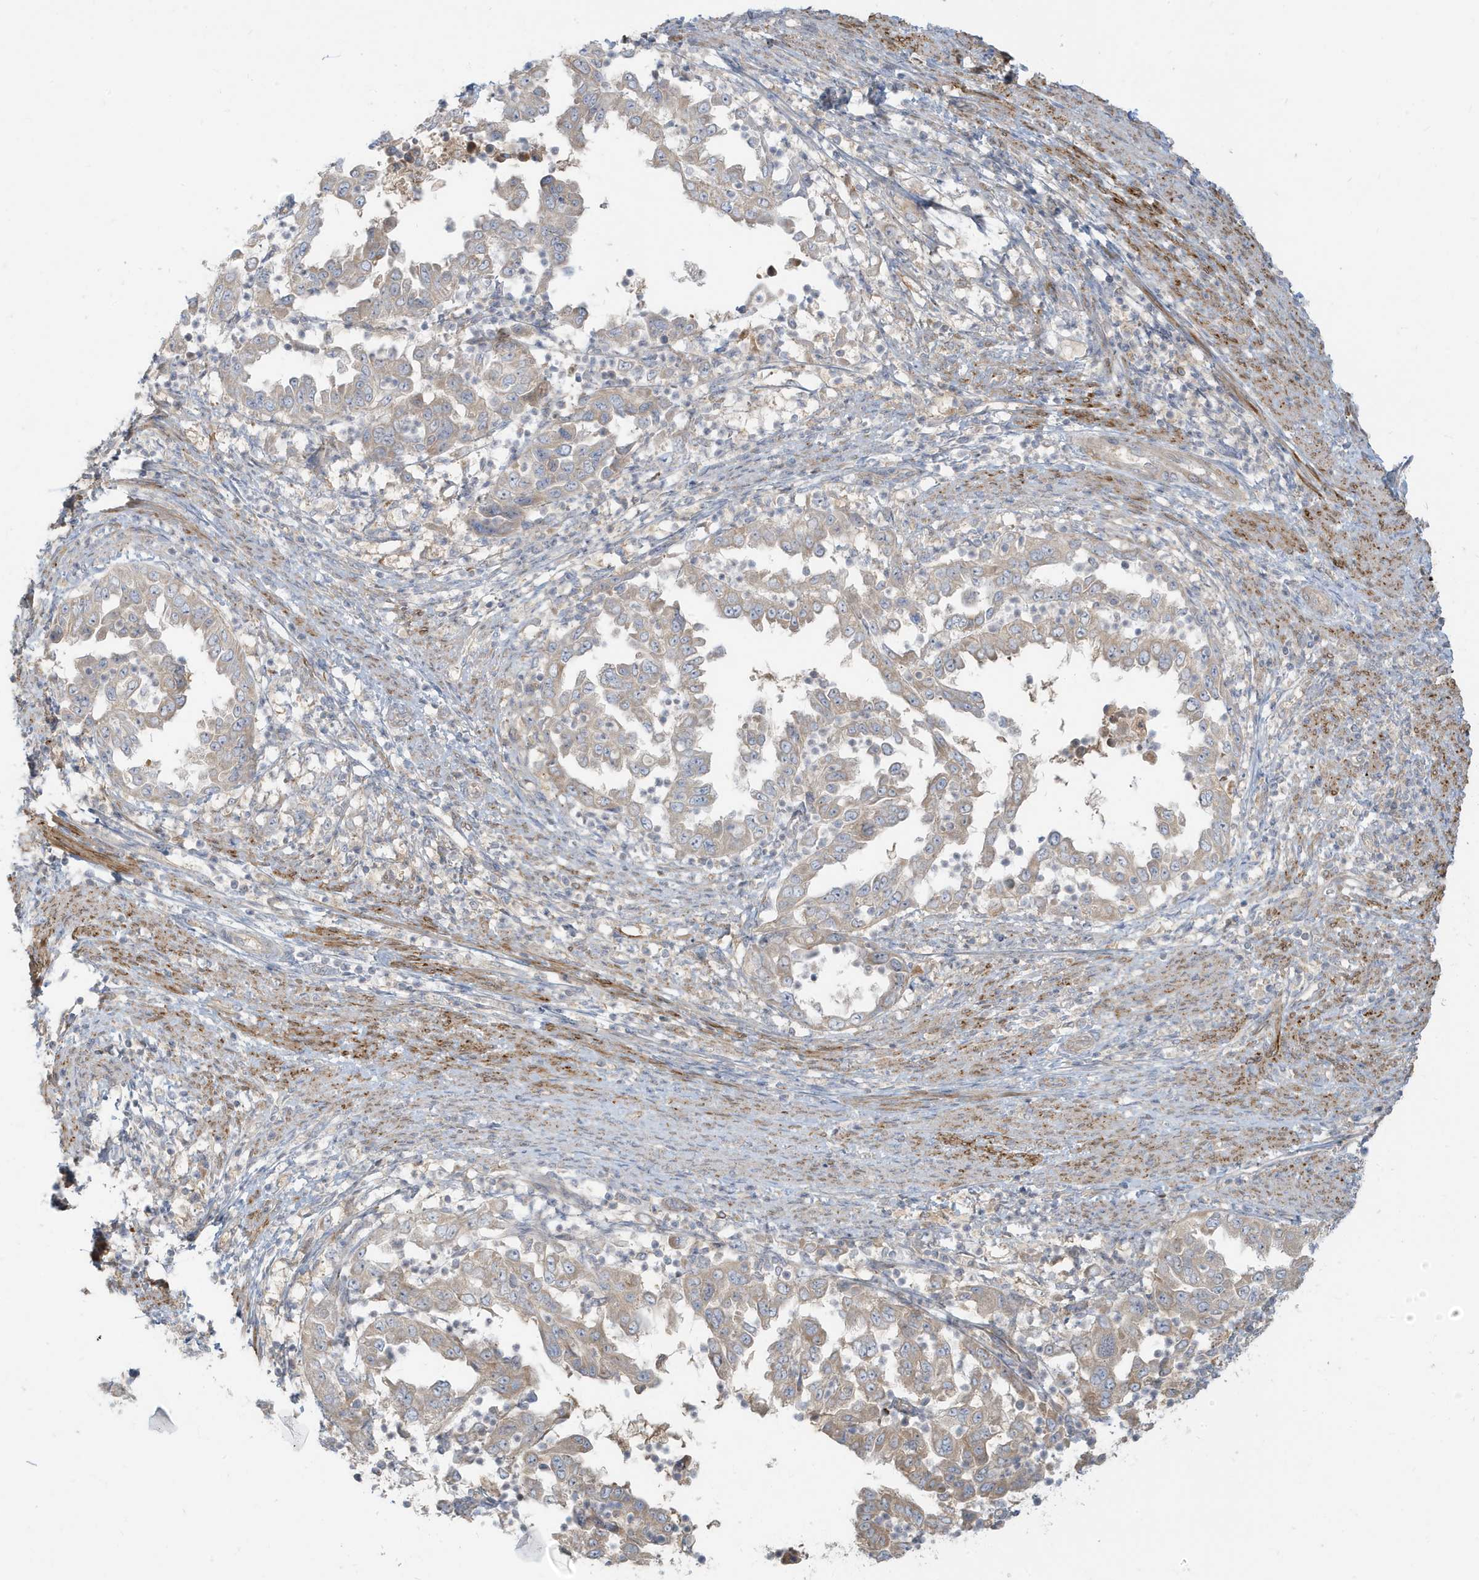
{"staining": {"intensity": "weak", "quantity": "<25%", "location": "cytoplasmic/membranous"}, "tissue": "endometrial cancer", "cell_type": "Tumor cells", "image_type": "cancer", "snomed": [{"axis": "morphology", "description": "Adenocarcinoma, NOS"}, {"axis": "topography", "description": "Endometrium"}], "caption": "There is no significant positivity in tumor cells of endometrial adenocarcinoma.", "gene": "MCOLN1", "patient": {"sex": "female", "age": 85}}